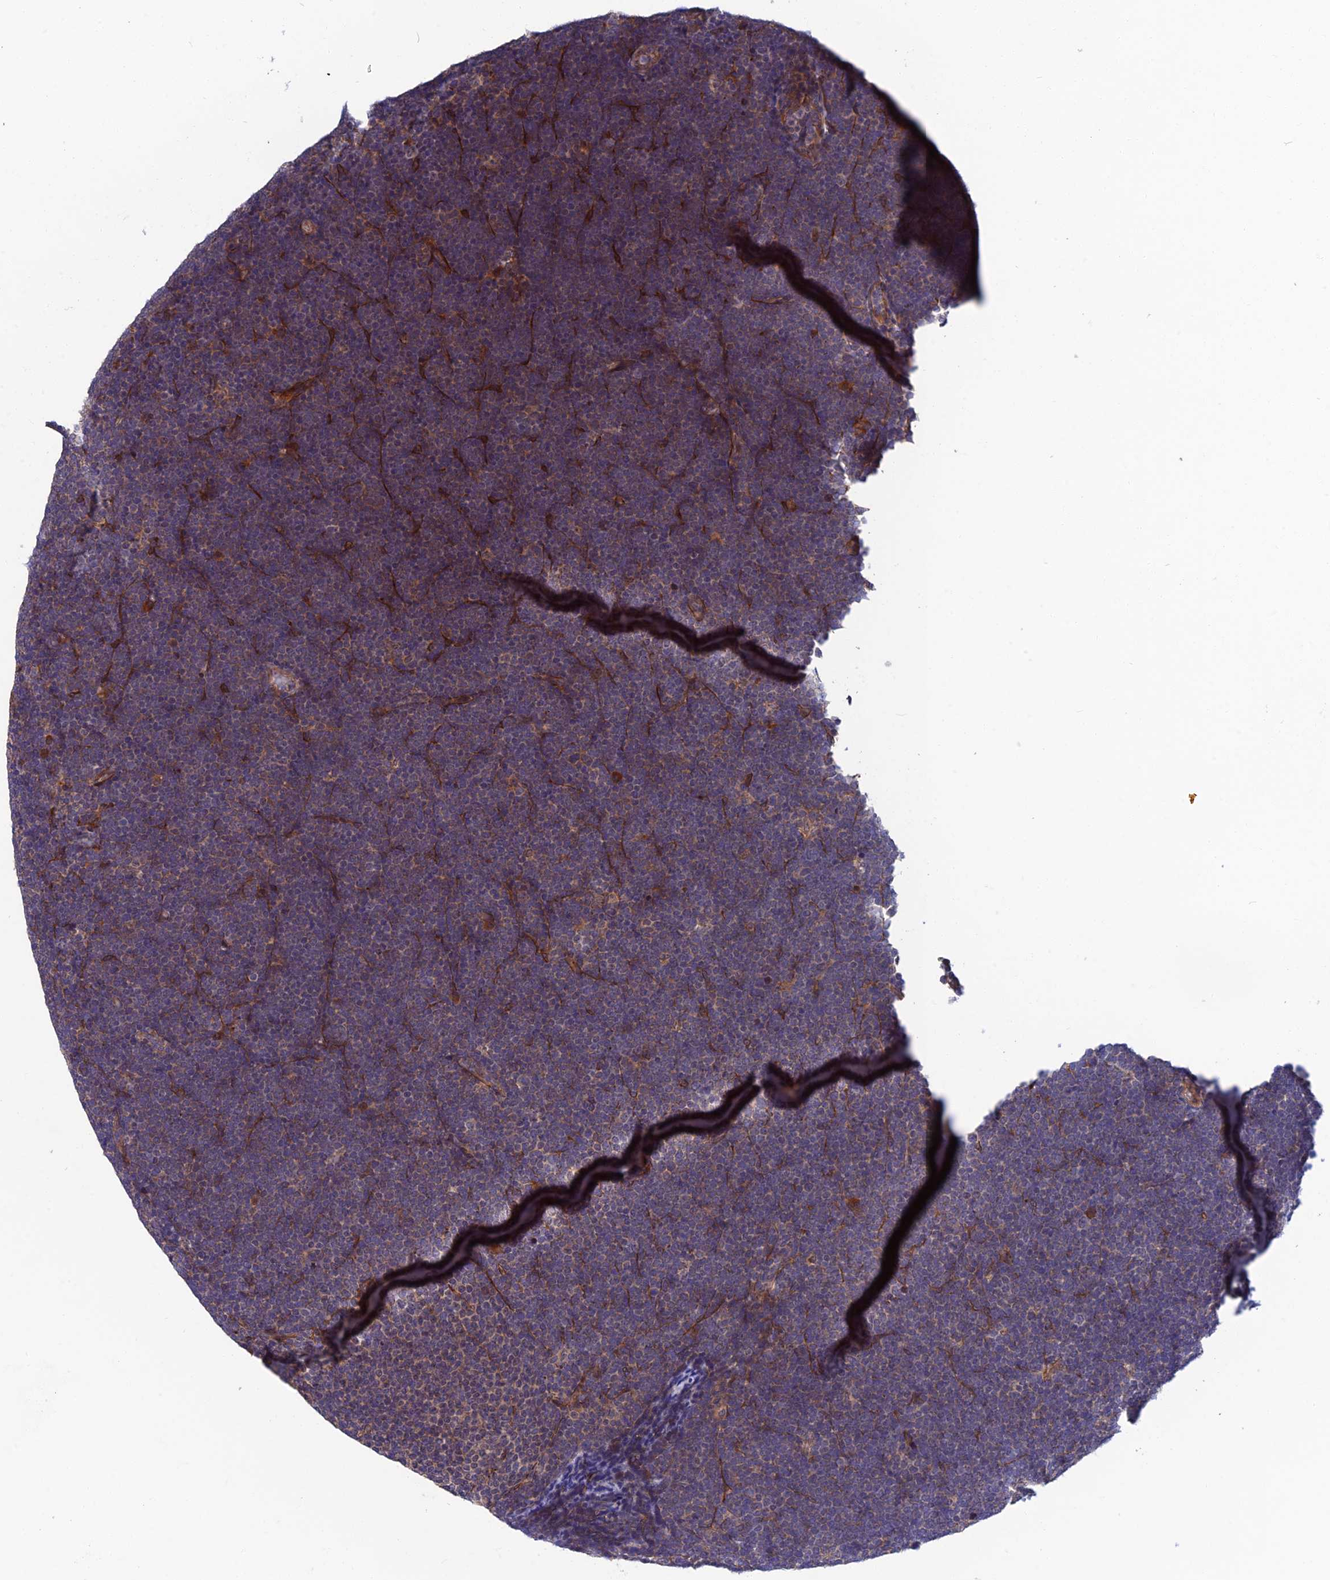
{"staining": {"intensity": "weak", "quantity": "<25%", "location": "cytoplasmic/membranous"}, "tissue": "lymphoma", "cell_type": "Tumor cells", "image_type": "cancer", "snomed": [{"axis": "morphology", "description": "Malignant lymphoma, non-Hodgkin's type, High grade"}, {"axis": "topography", "description": "Lymph node"}], "caption": "Immunohistochemistry image of lymphoma stained for a protein (brown), which exhibits no staining in tumor cells.", "gene": "CRACD", "patient": {"sex": "male", "age": 13}}